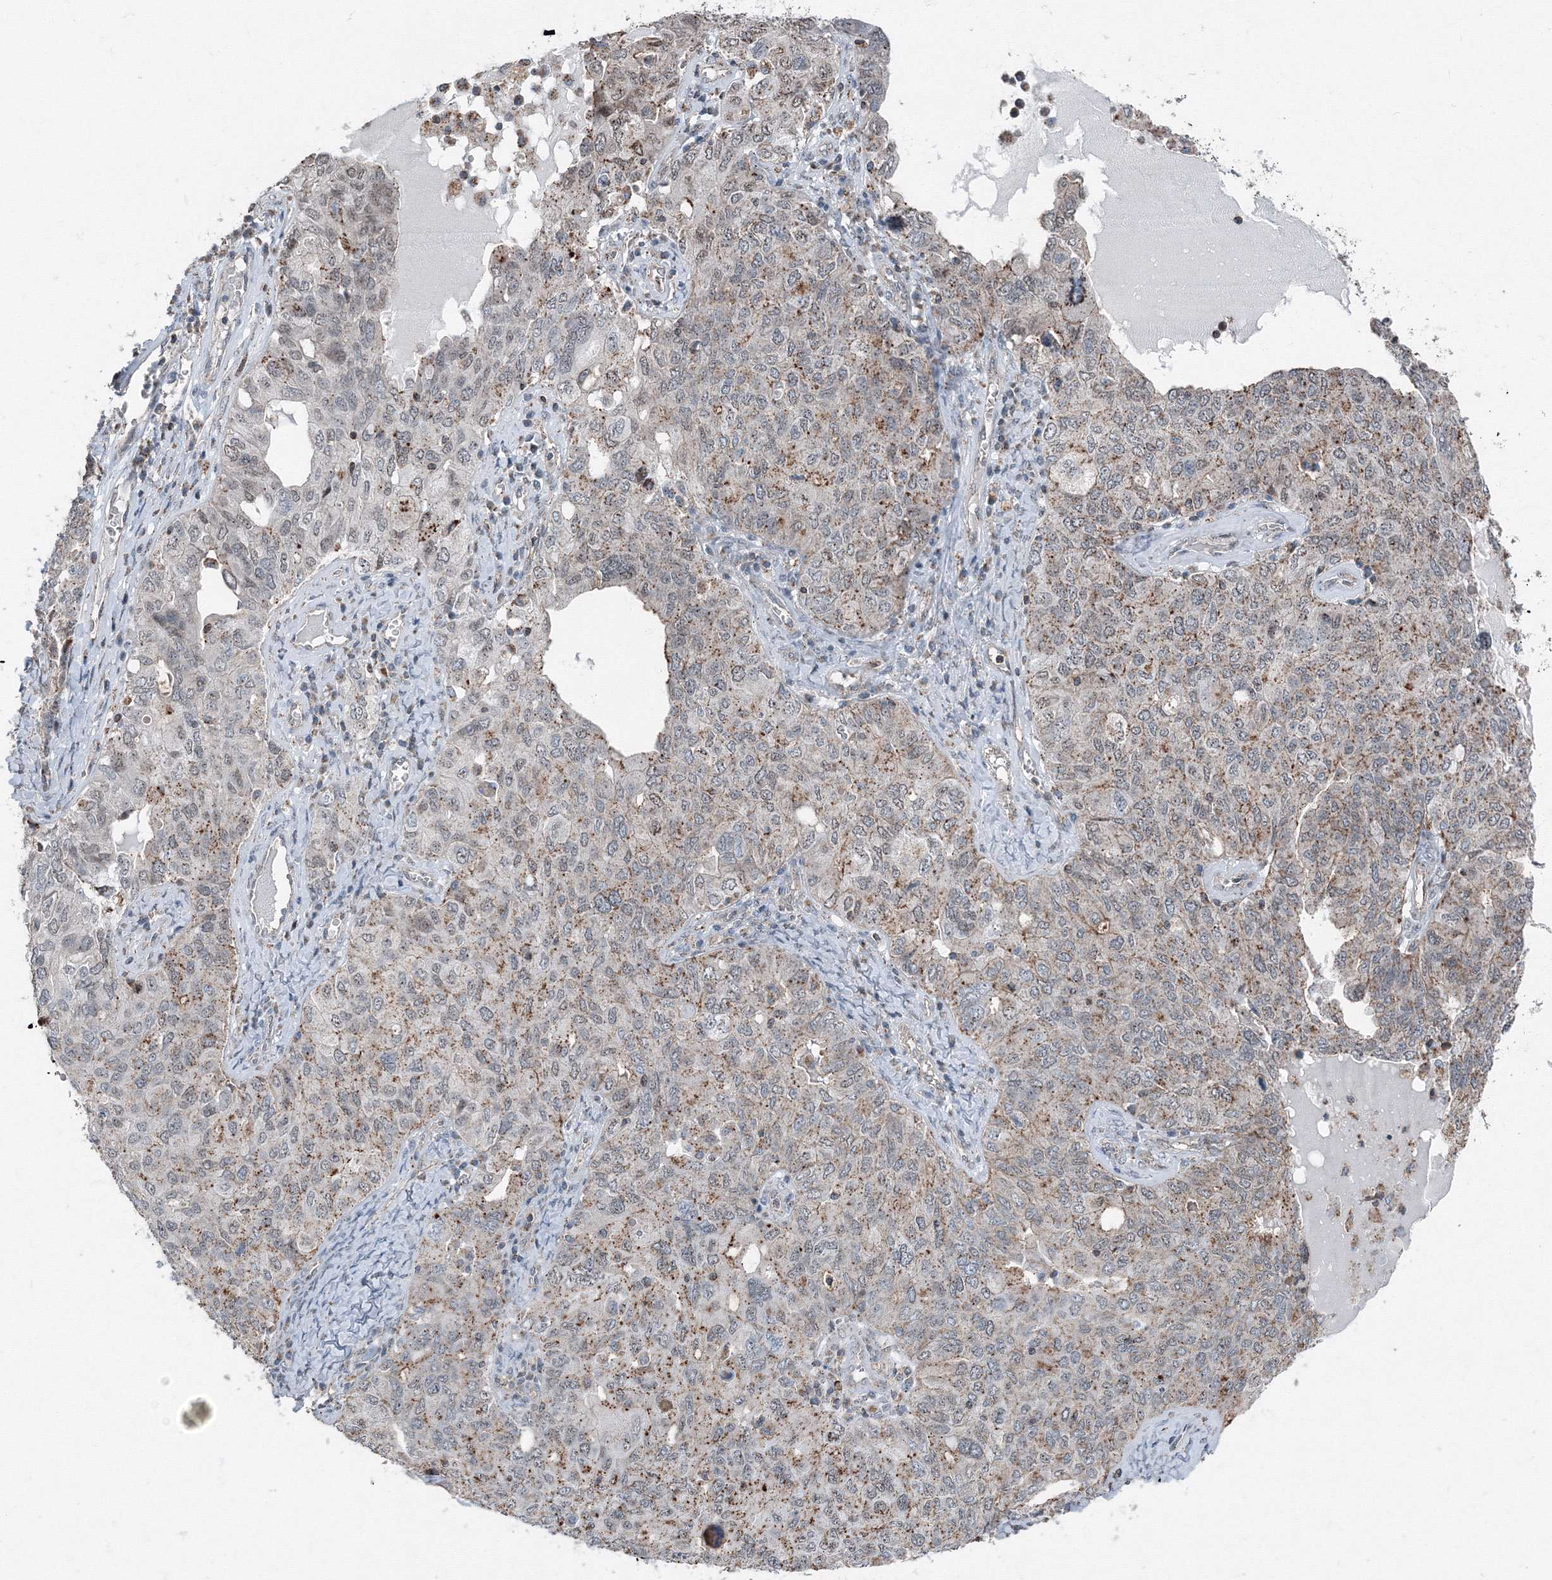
{"staining": {"intensity": "moderate", "quantity": "<25%", "location": "cytoplasmic/membranous"}, "tissue": "ovarian cancer", "cell_type": "Tumor cells", "image_type": "cancer", "snomed": [{"axis": "morphology", "description": "Carcinoma, endometroid"}, {"axis": "topography", "description": "Ovary"}], "caption": "An image of ovarian endometroid carcinoma stained for a protein reveals moderate cytoplasmic/membranous brown staining in tumor cells.", "gene": "AASDH", "patient": {"sex": "female", "age": 62}}